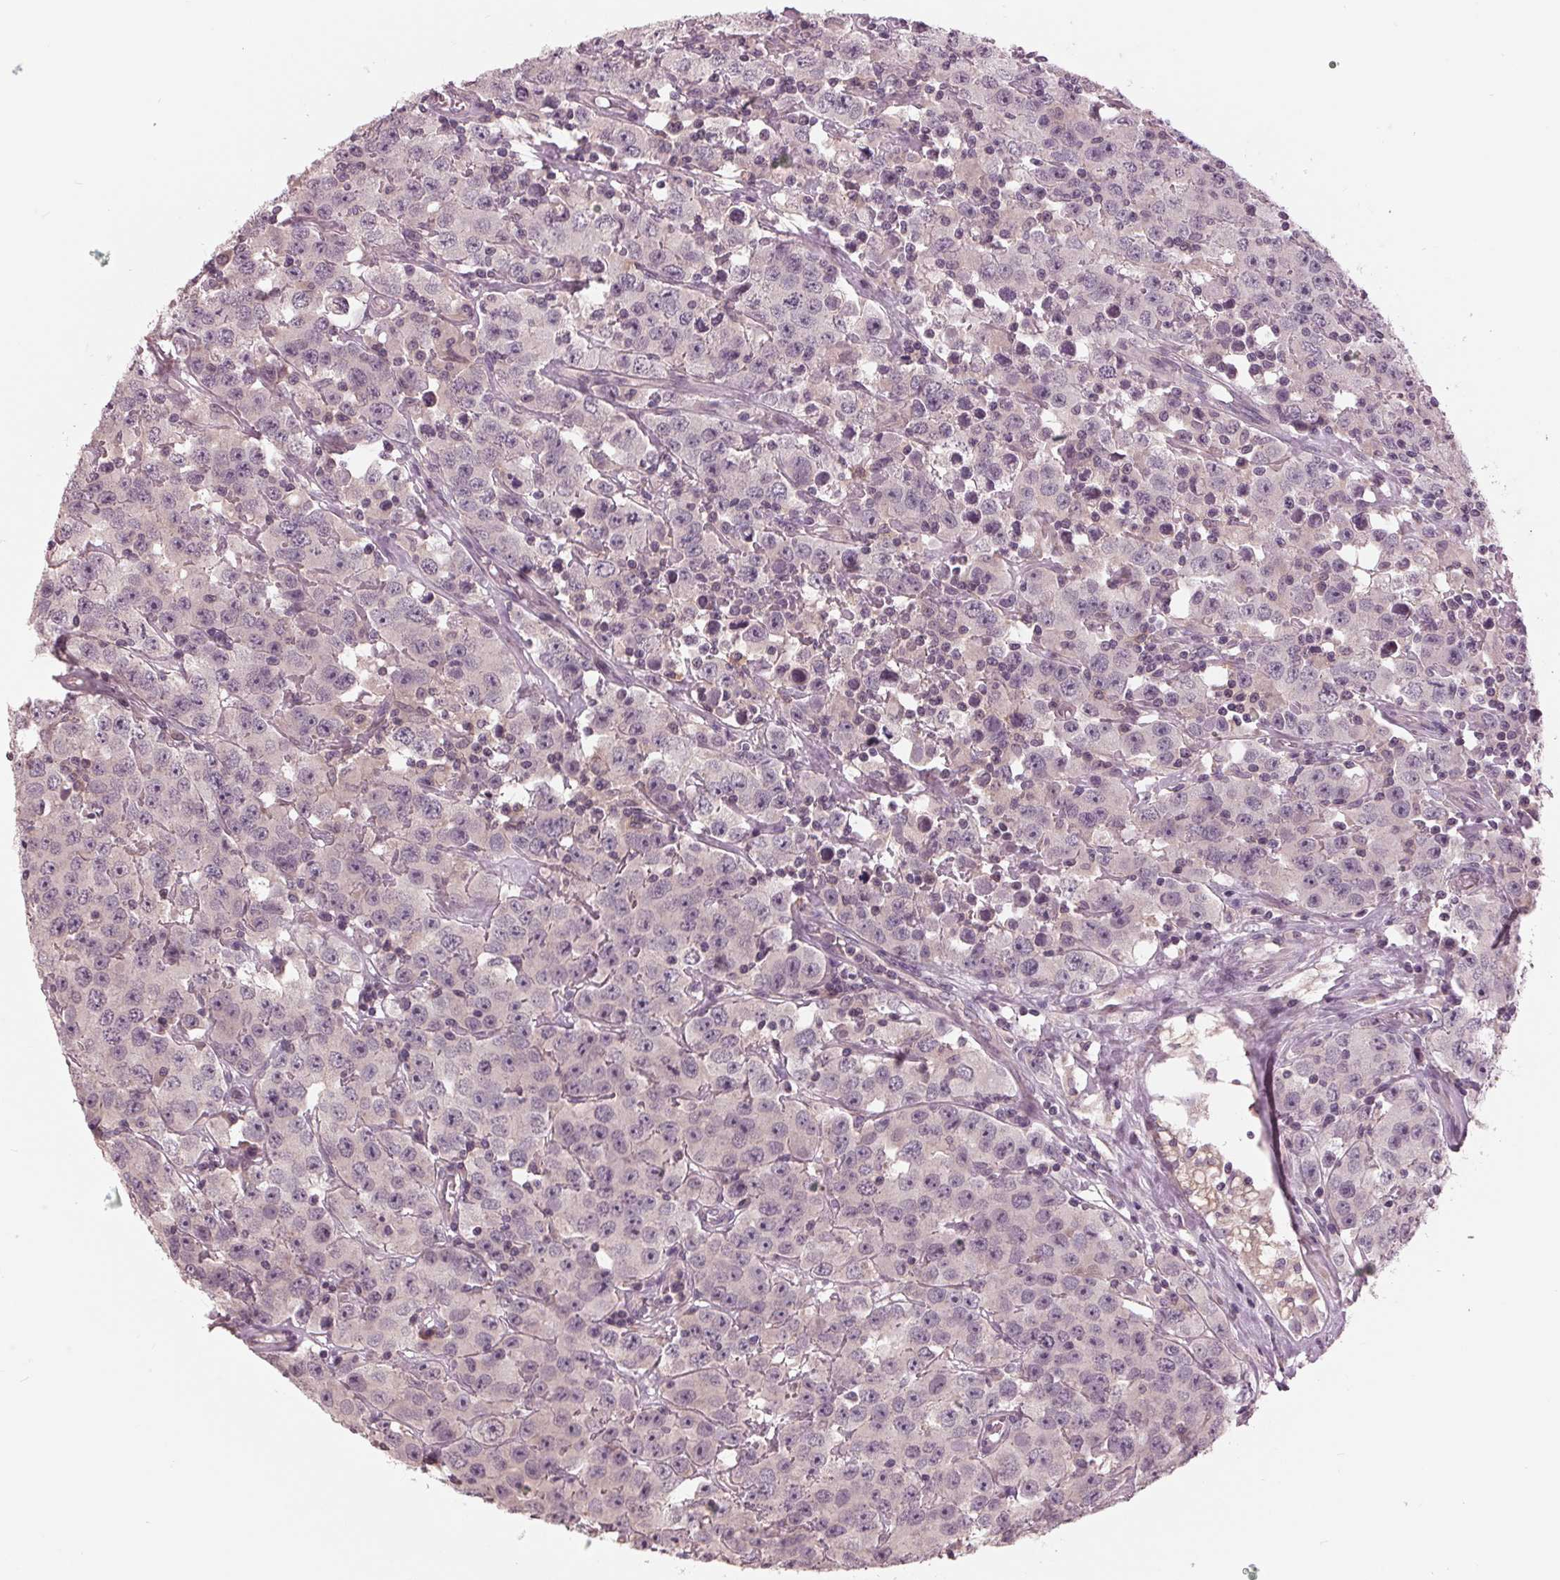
{"staining": {"intensity": "negative", "quantity": "none", "location": "none"}, "tissue": "testis cancer", "cell_type": "Tumor cells", "image_type": "cancer", "snomed": [{"axis": "morphology", "description": "Seminoma, NOS"}, {"axis": "topography", "description": "Testis"}], "caption": "This is an immunohistochemistry (IHC) micrograph of human testis cancer (seminoma). There is no positivity in tumor cells.", "gene": "SIGLEC6", "patient": {"sex": "male", "age": 52}}